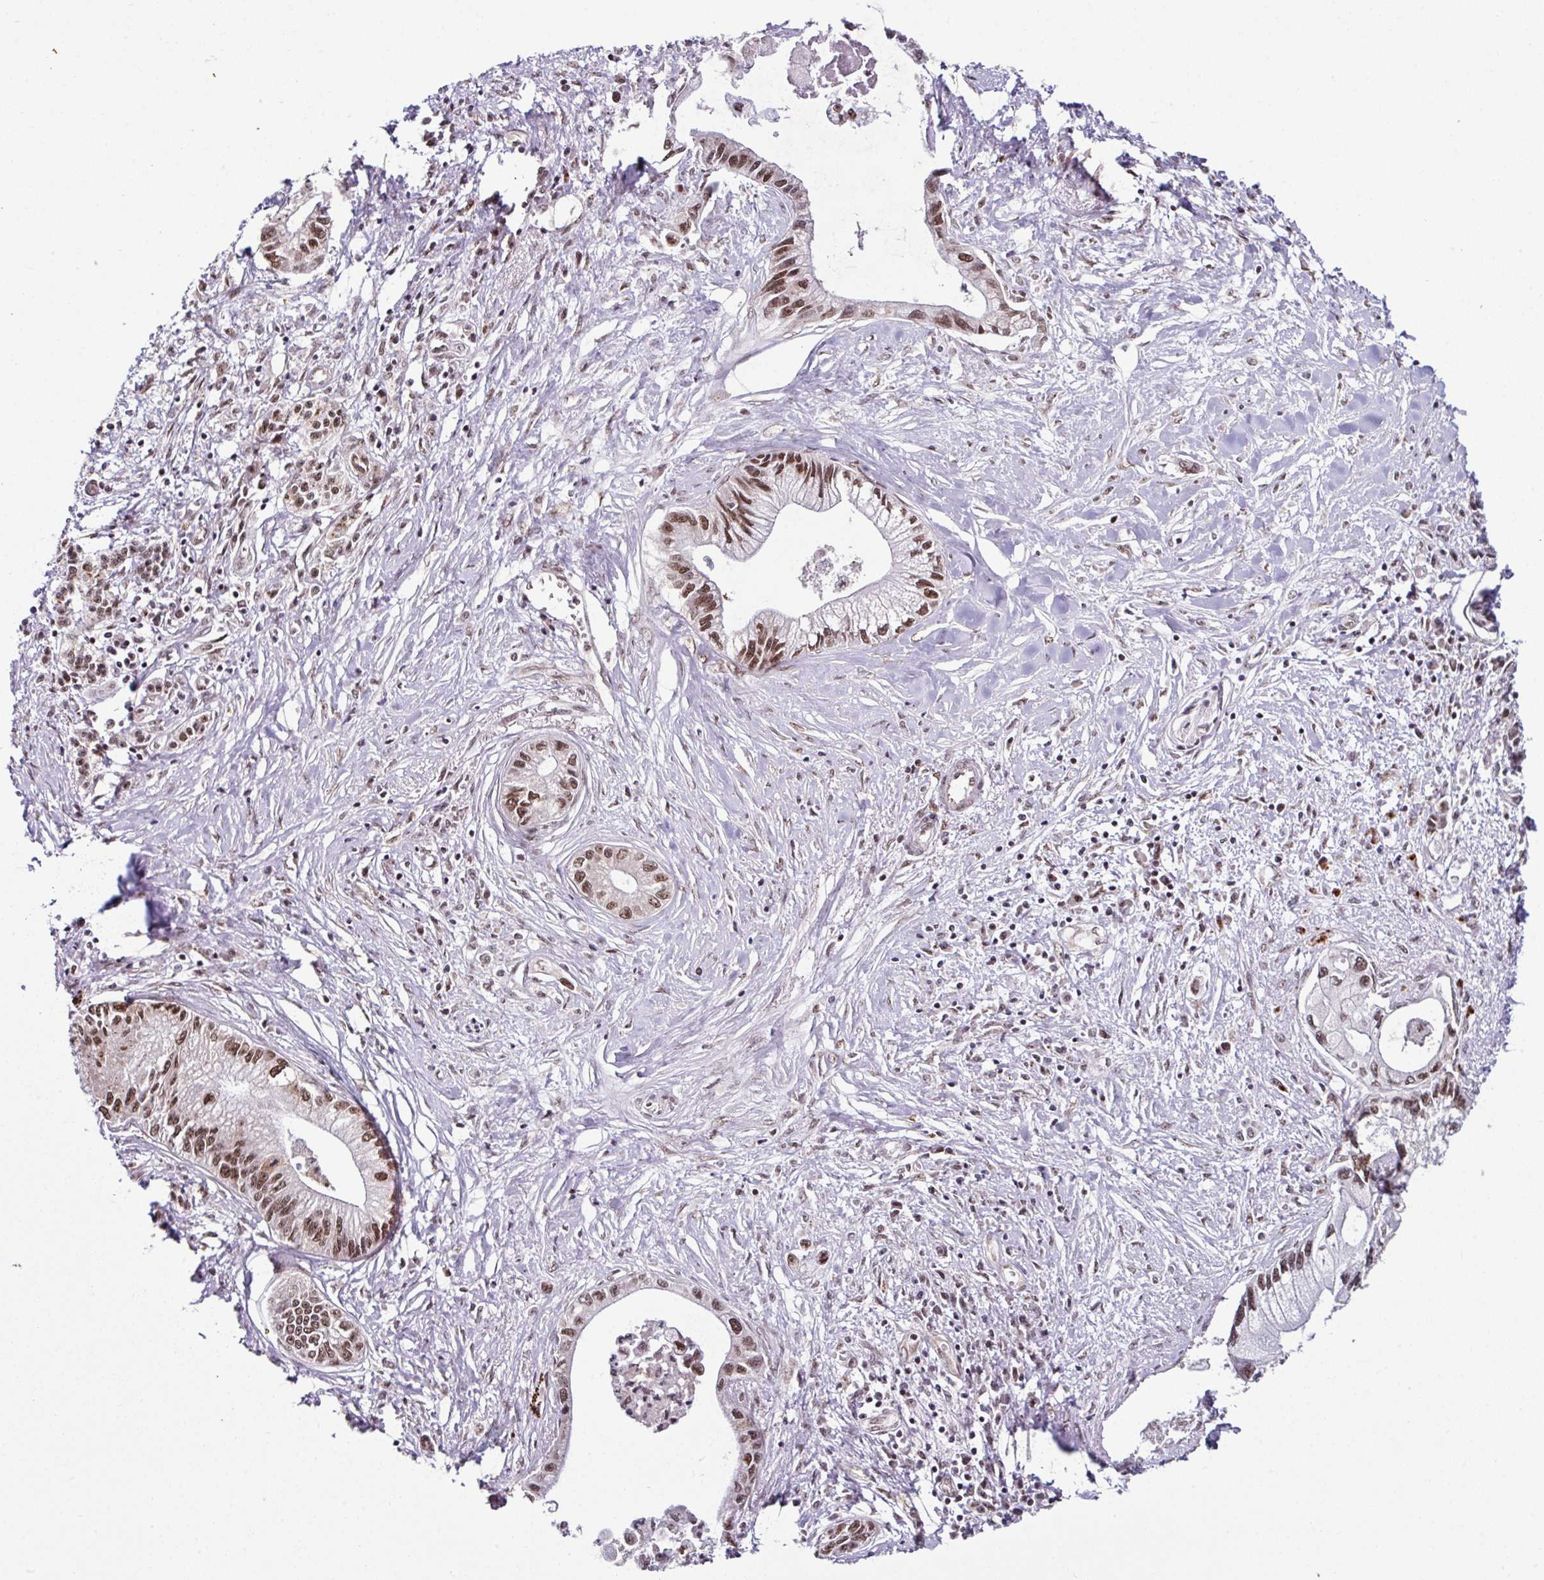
{"staining": {"intensity": "moderate", "quantity": ">75%", "location": "nuclear"}, "tissue": "pancreatic cancer", "cell_type": "Tumor cells", "image_type": "cancer", "snomed": [{"axis": "morphology", "description": "Adenocarcinoma, NOS"}, {"axis": "topography", "description": "Pancreas"}], "caption": "Pancreatic cancer (adenocarcinoma) tissue exhibits moderate nuclear positivity in about >75% of tumor cells (Stains: DAB (3,3'-diaminobenzidine) in brown, nuclei in blue, Microscopy: brightfield microscopy at high magnification).", "gene": "MORF4L2", "patient": {"sex": "male", "age": 61}}